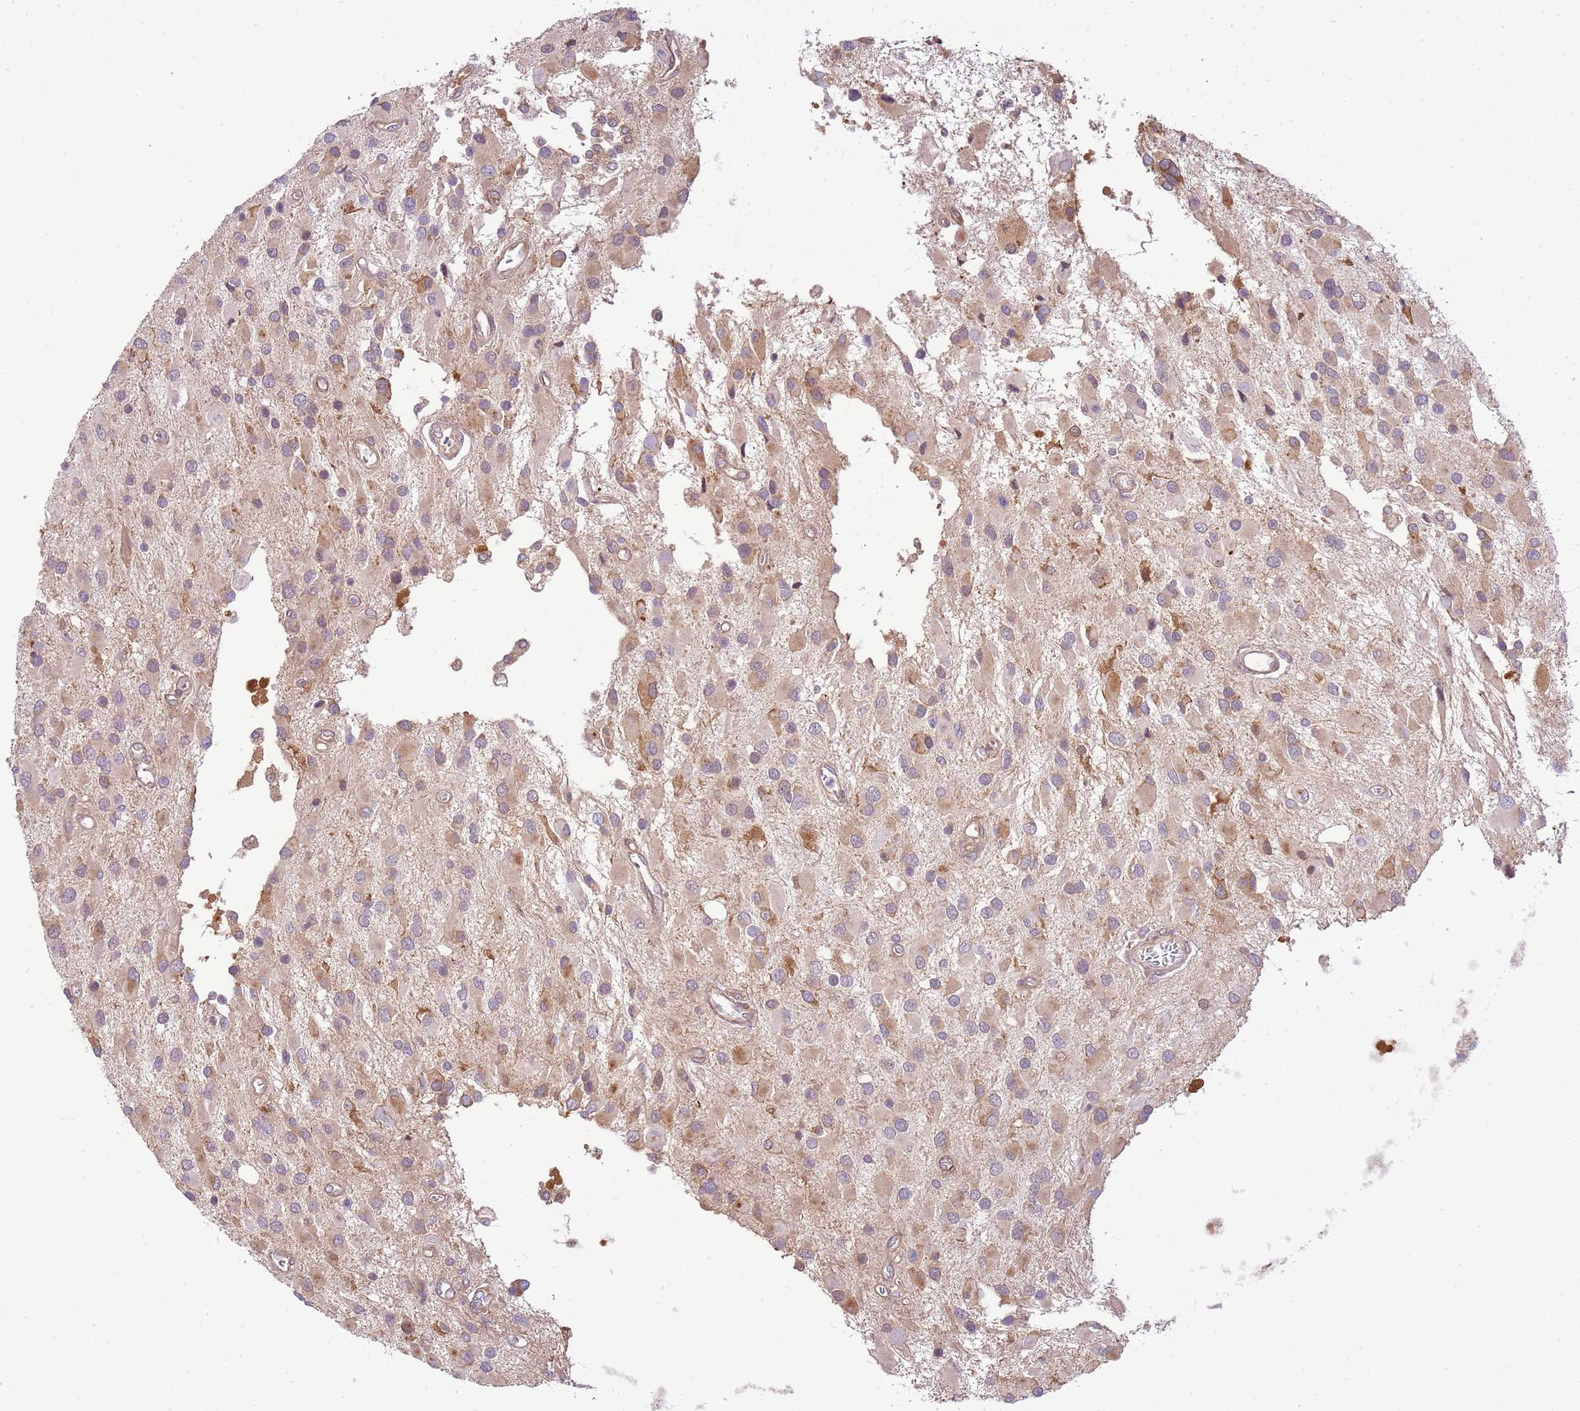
{"staining": {"intensity": "moderate", "quantity": "<25%", "location": "cytoplasmic/membranous"}, "tissue": "glioma", "cell_type": "Tumor cells", "image_type": "cancer", "snomed": [{"axis": "morphology", "description": "Glioma, malignant, High grade"}, {"axis": "topography", "description": "Brain"}], "caption": "Immunohistochemistry micrograph of neoplastic tissue: human glioma stained using immunohistochemistry demonstrates low levels of moderate protein expression localized specifically in the cytoplasmic/membranous of tumor cells, appearing as a cytoplasmic/membranous brown color.", "gene": "SCARA3", "patient": {"sex": "male", "age": 53}}